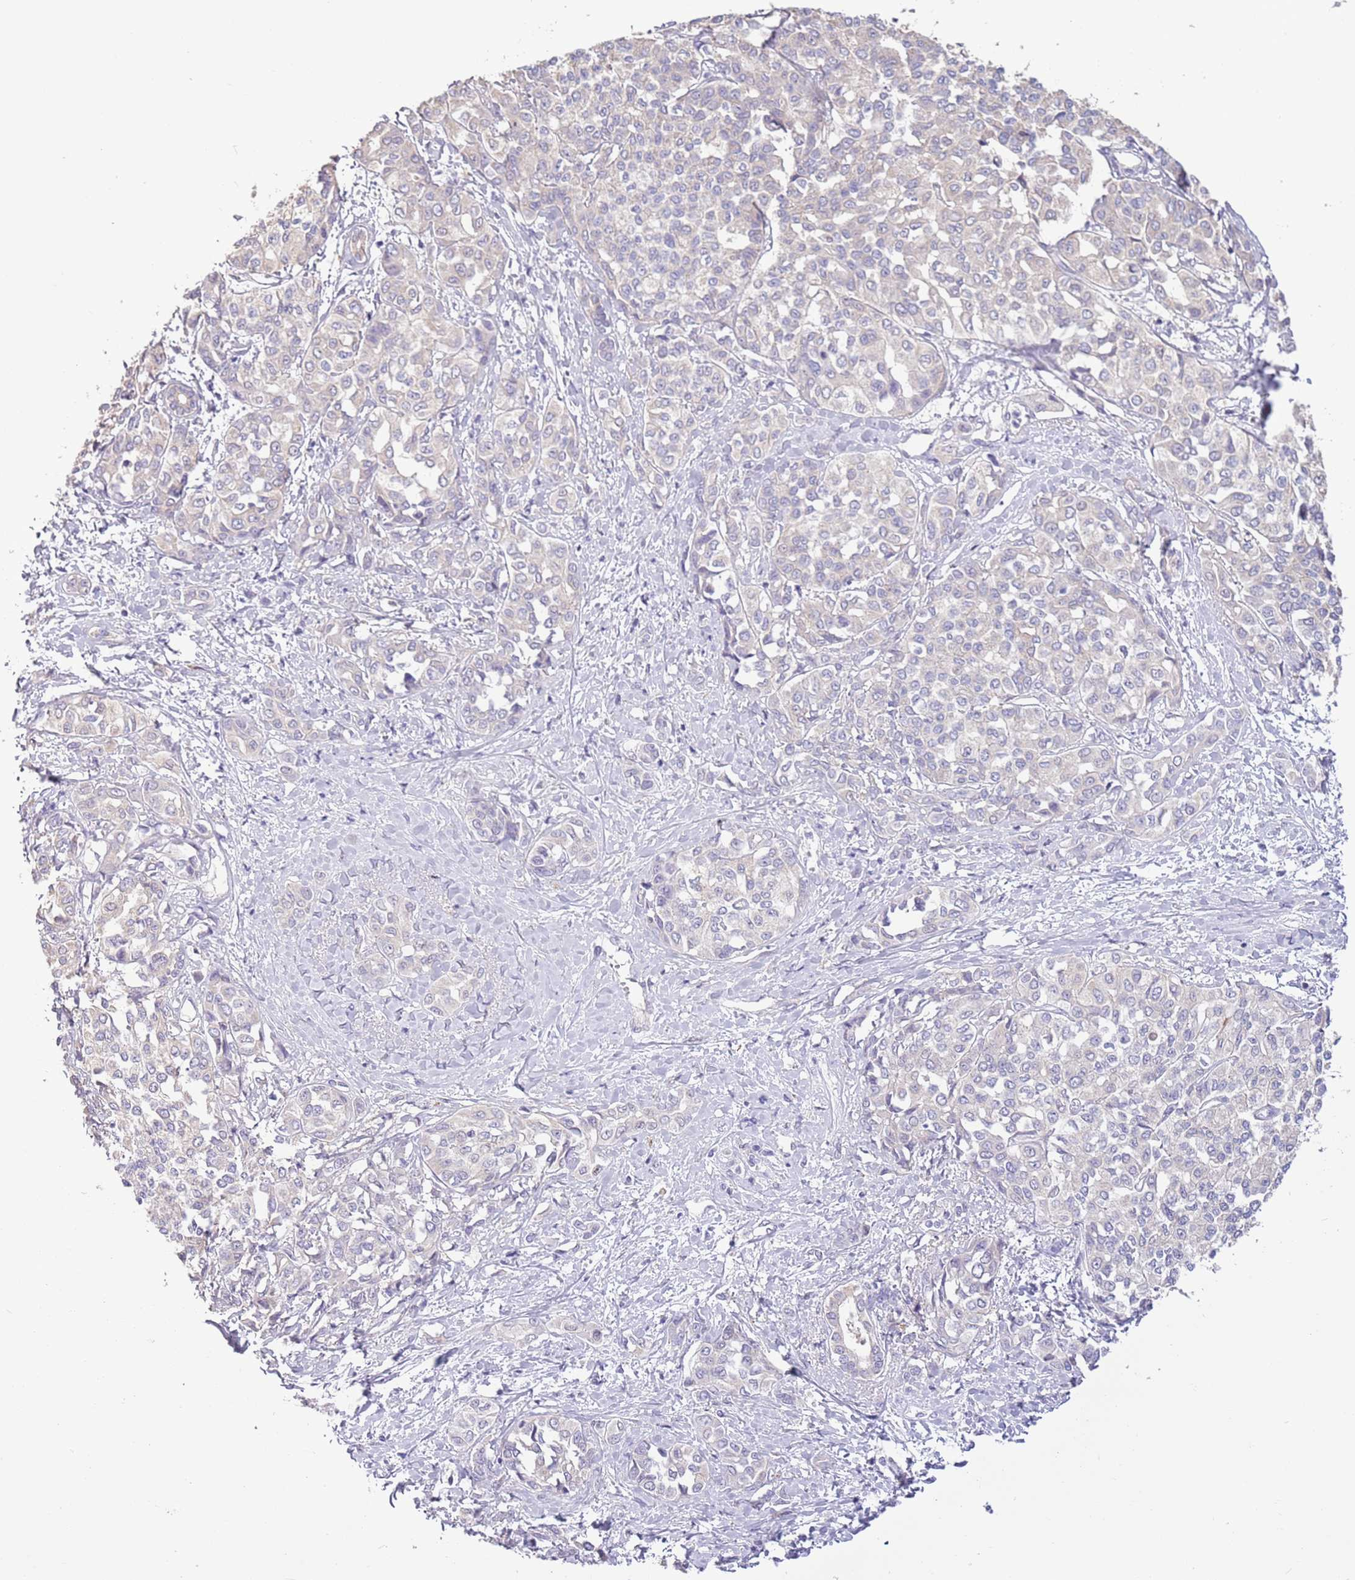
{"staining": {"intensity": "negative", "quantity": "none", "location": "none"}, "tissue": "liver cancer", "cell_type": "Tumor cells", "image_type": "cancer", "snomed": [{"axis": "morphology", "description": "Cholangiocarcinoma"}, {"axis": "topography", "description": "Liver"}], "caption": "Photomicrograph shows no protein positivity in tumor cells of liver cholangiocarcinoma tissue.", "gene": "CAPN9", "patient": {"sex": "female", "age": 77}}